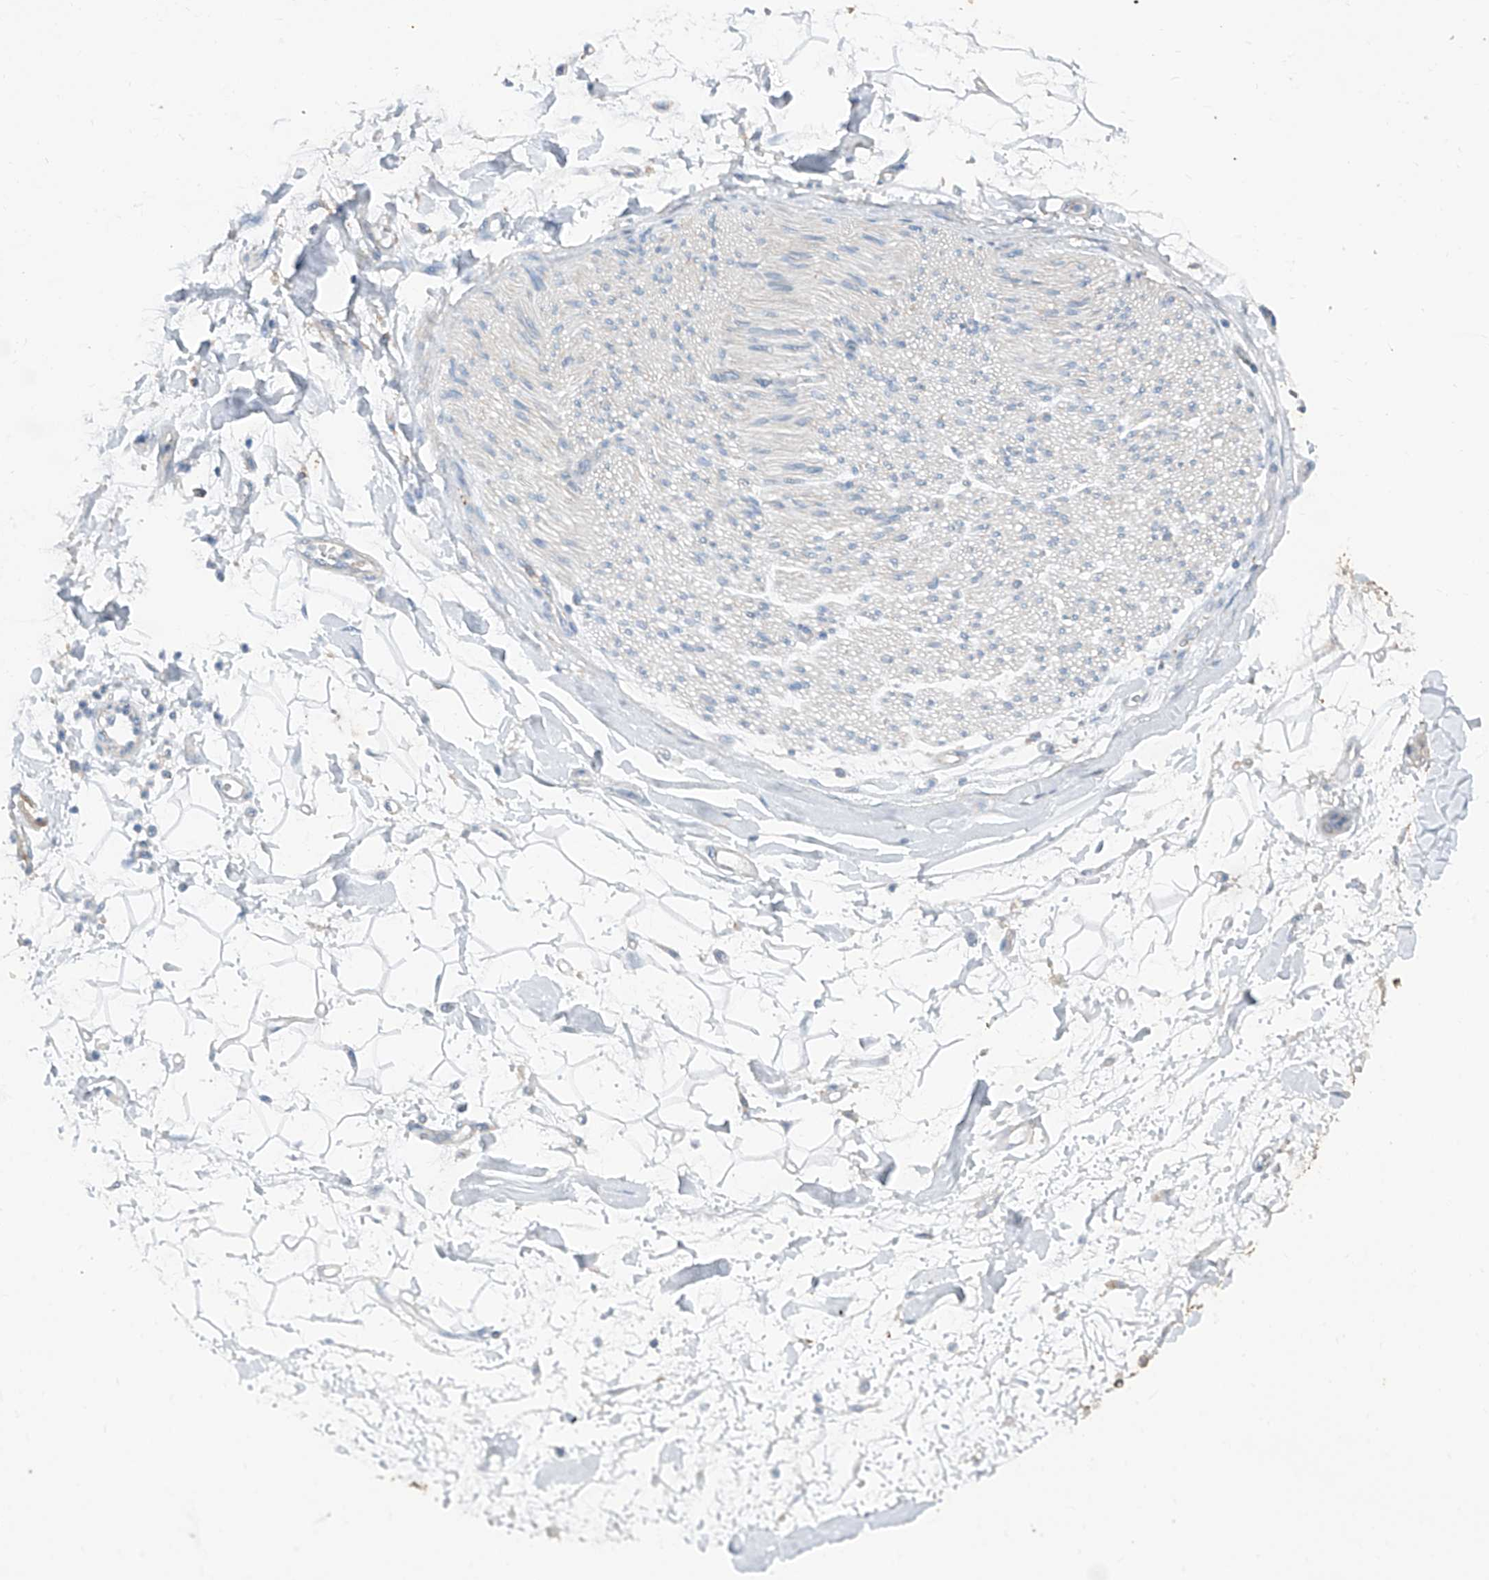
{"staining": {"intensity": "negative", "quantity": "none", "location": "none"}, "tissue": "adipose tissue", "cell_type": "Adipocytes", "image_type": "normal", "snomed": [{"axis": "morphology", "description": "Normal tissue, NOS"}, {"axis": "morphology", "description": "Adenocarcinoma, NOS"}, {"axis": "topography", "description": "Pancreas"}, {"axis": "topography", "description": "Peripheral nerve tissue"}], "caption": "Immunohistochemistry (IHC) histopathology image of normal human adipose tissue stained for a protein (brown), which exhibits no positivity in adipocytes.", "gene": "ANKRD34A", "patient": {"sex": "male", "age": 59}}